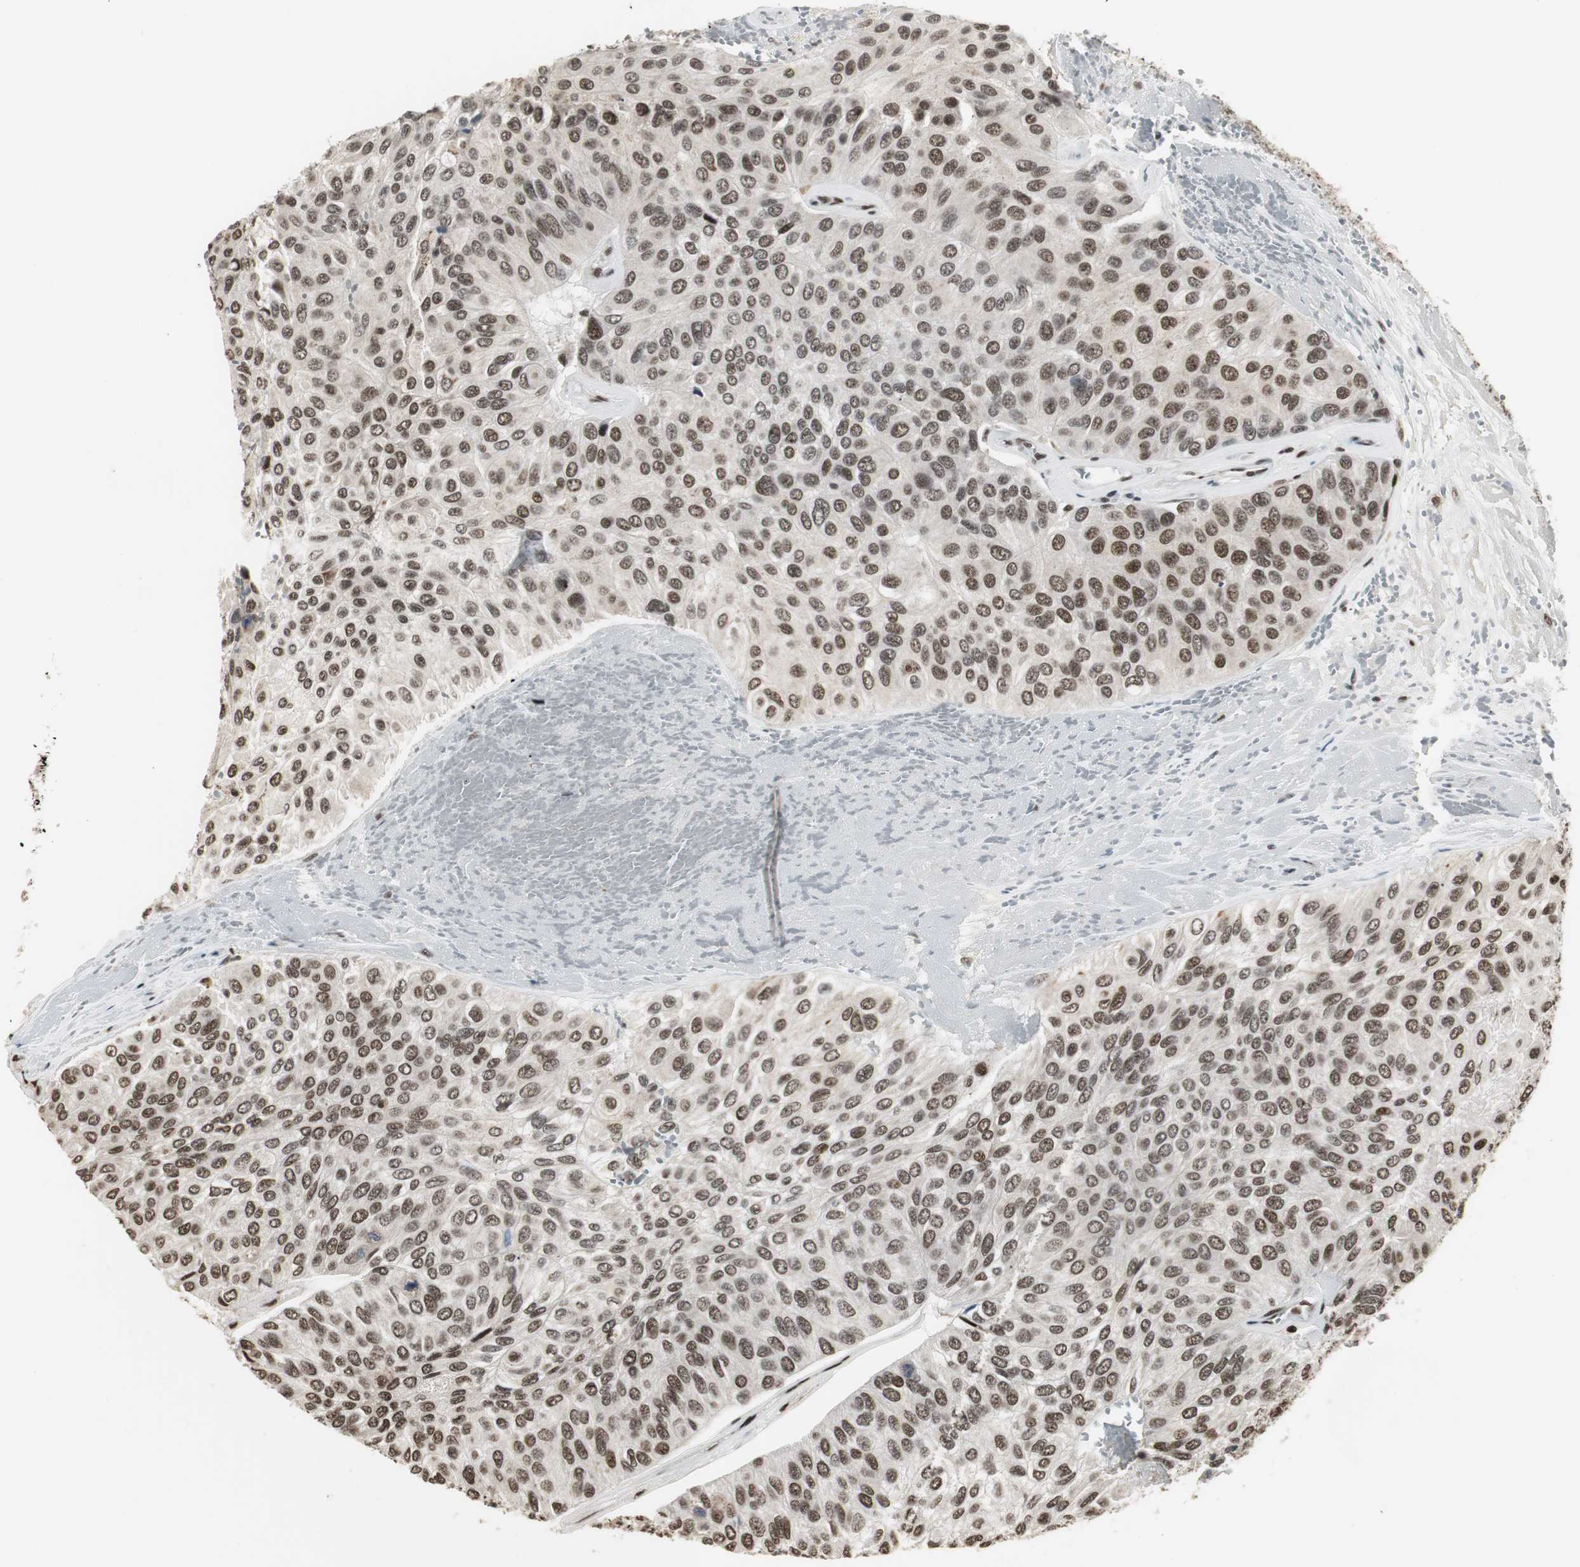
{"staining": {"intensity": "moderate", "quantity": ">75%", "location": "nuclear"}, "tissue": "urothelial cancer", "cell_type": "Tumor cells", "image_type": "cancer", "snomed": [{"axis": "morphology", "description": "Urothelial carcinoma, High grade"}, {"axis": "topography", "description": "Urinary bladder"}], "caption": "Immunohistochemical staining of human high-grade urothelial carcinoma displays moderate nuclear protein positivity in about >75% of tumor cells.", "gene": "PARN", "patient": {"sex": "male", "age": 66}}